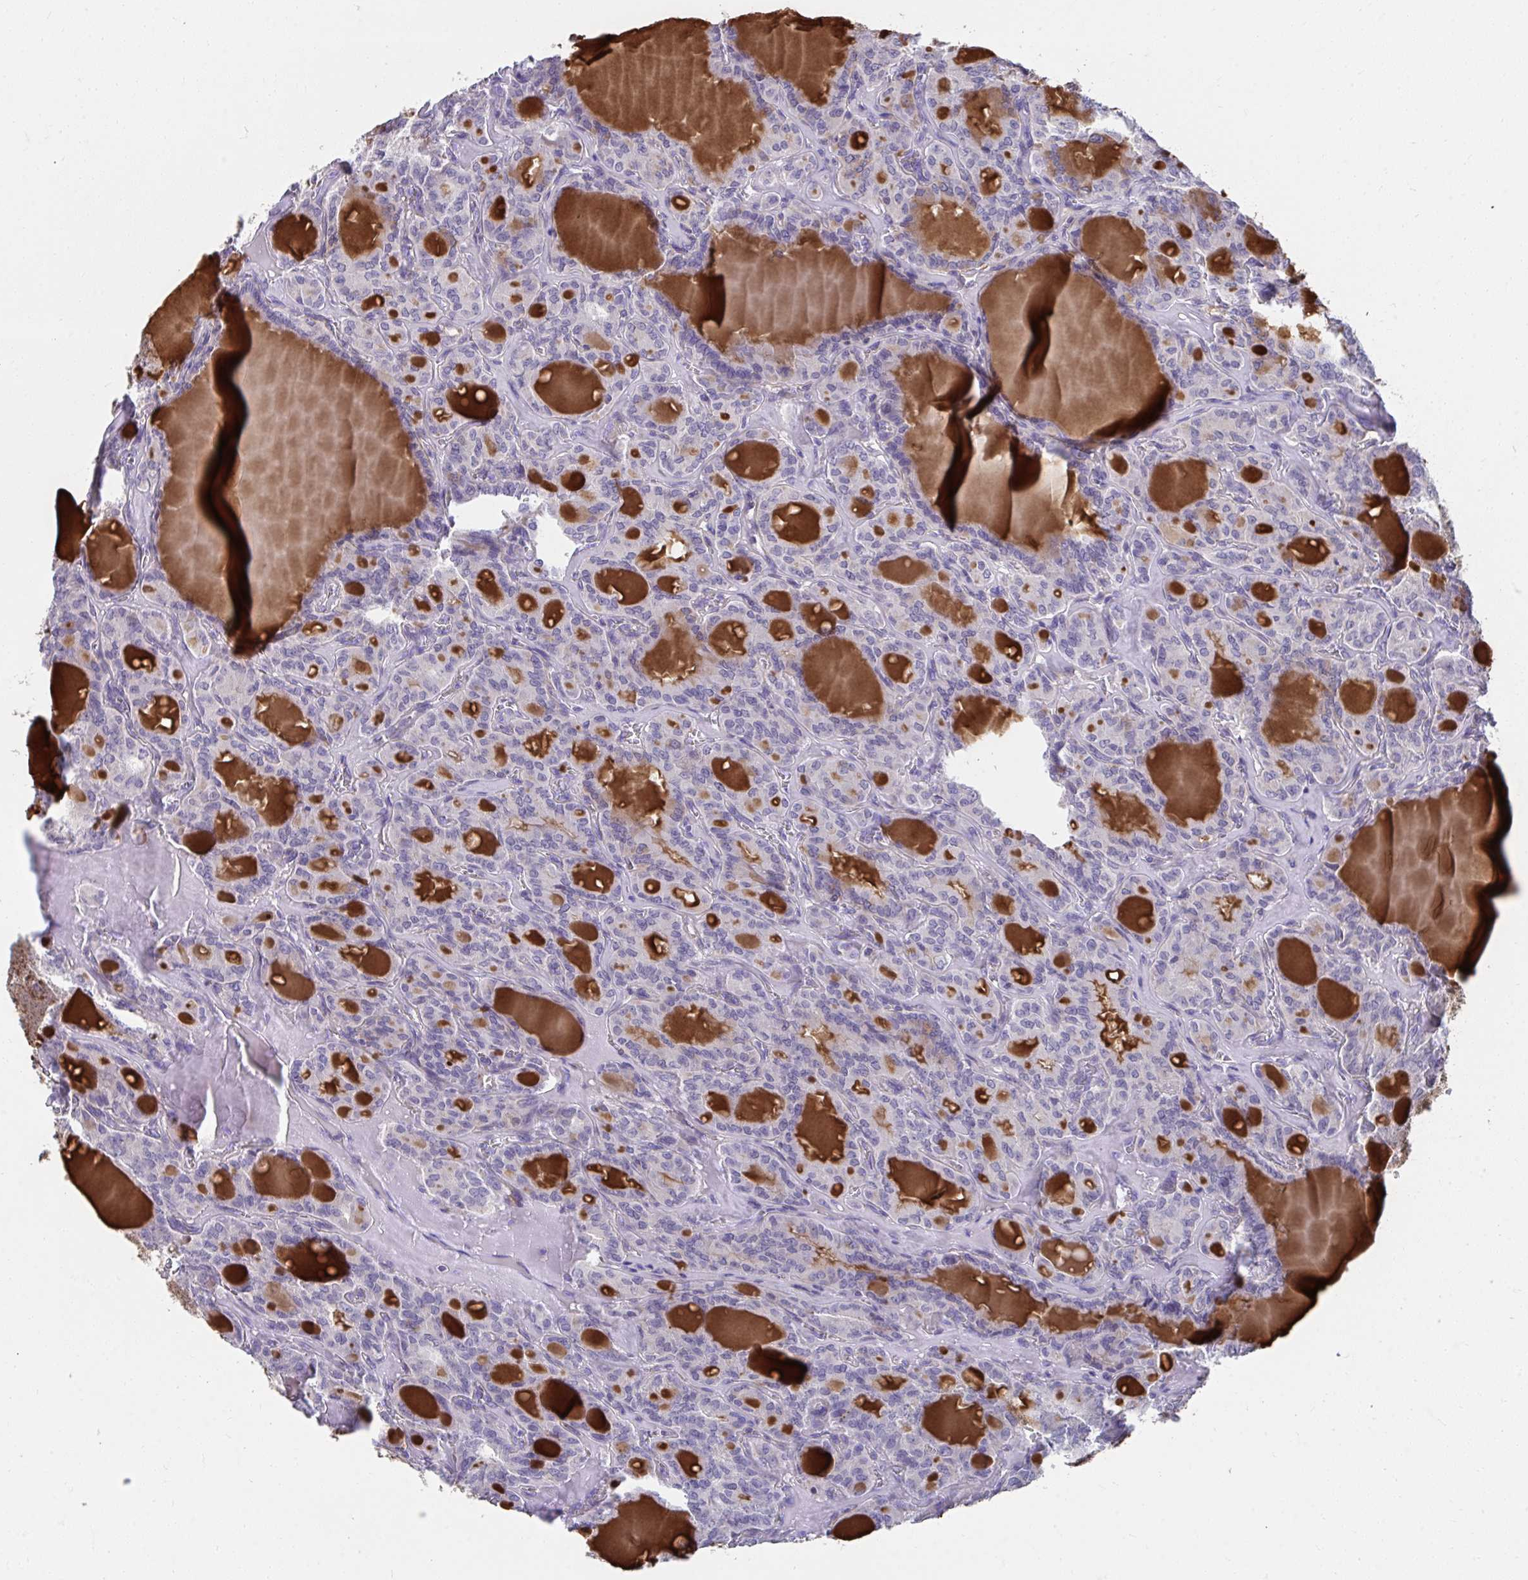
{"staining": {"intensity": "weak", "quantity": "<25%", "location": "cytoplasmic/membranous"}, "tissue": "thyroid cancer", "cell_type": "Tumor cells", "image_type": "cancer", "snomed": [{"axis": "morphology", "description": "Papillary adenocarcinoma, NOS"}, {"axis": "topography", "description": "Thyroid gland"}], "caption": "This is an IHC photomicrograph of human thyroid cancer (papillary adenocarcinoma). There is no positivity in tumor cells.", "gene": "SLAMF7", "patient": {"sex": "male", "age": 87}}